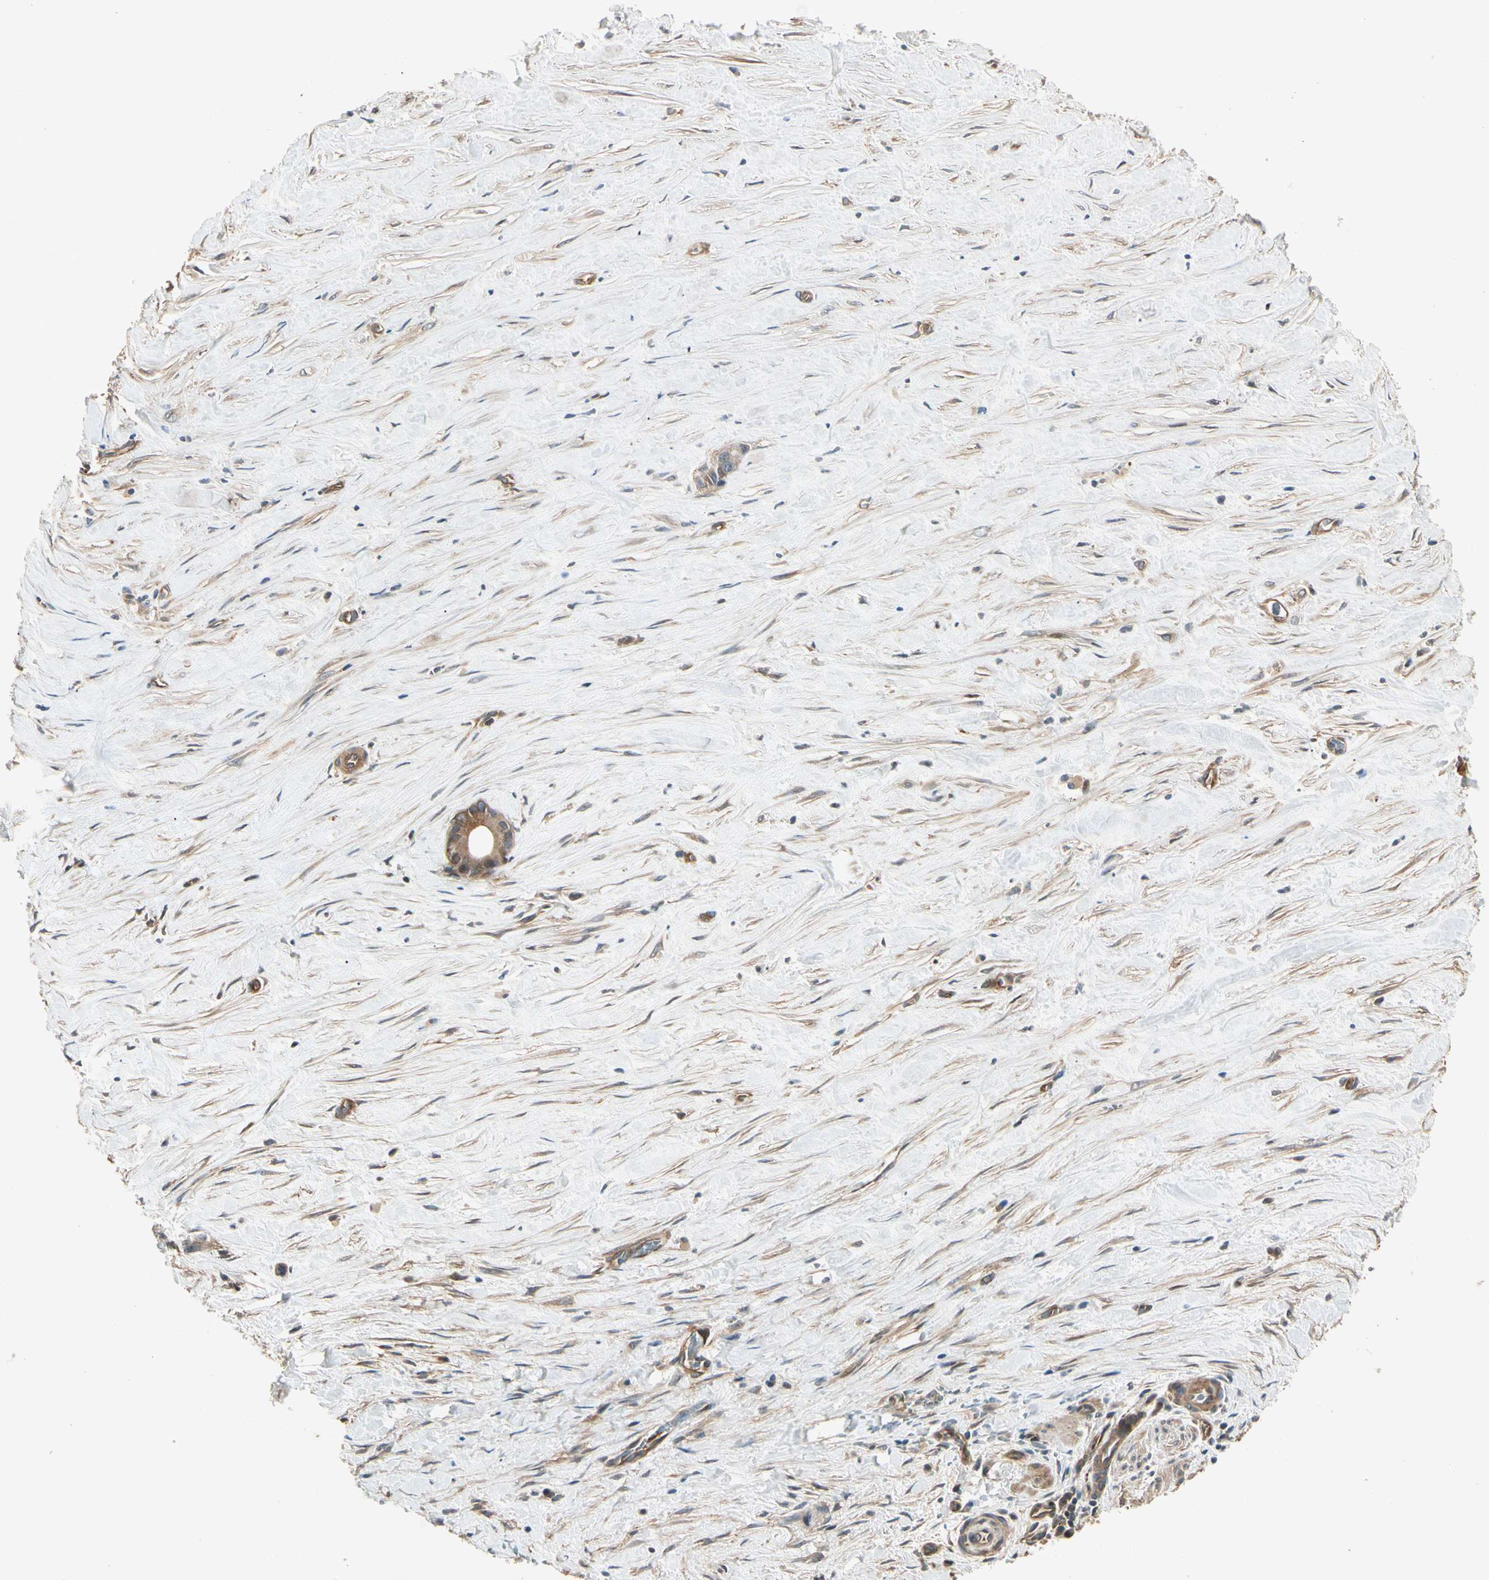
{"staining": {"intensity": "weak", "quantity": ">75%", "location": "cytoplasmic/membranous"}, "tissue": "liver cancer", "cell_type": "Tumor cells", "image_type": "cancer", "snomed": [{"axis": "morphology", "description": "Cholangiocarcinoma"}, {"axis": "topography", "description": "Liver"}], "caption": "An IHC histopathology image of neoplastic tissue is shown. Protein staining in brown labels weak cytoplasmic/membranous positivity in liver cancer (cholangiocarcinoma) within tumor cells.", "gene": "ROCK2", "patient": {"sex": "female", "age": 55}}